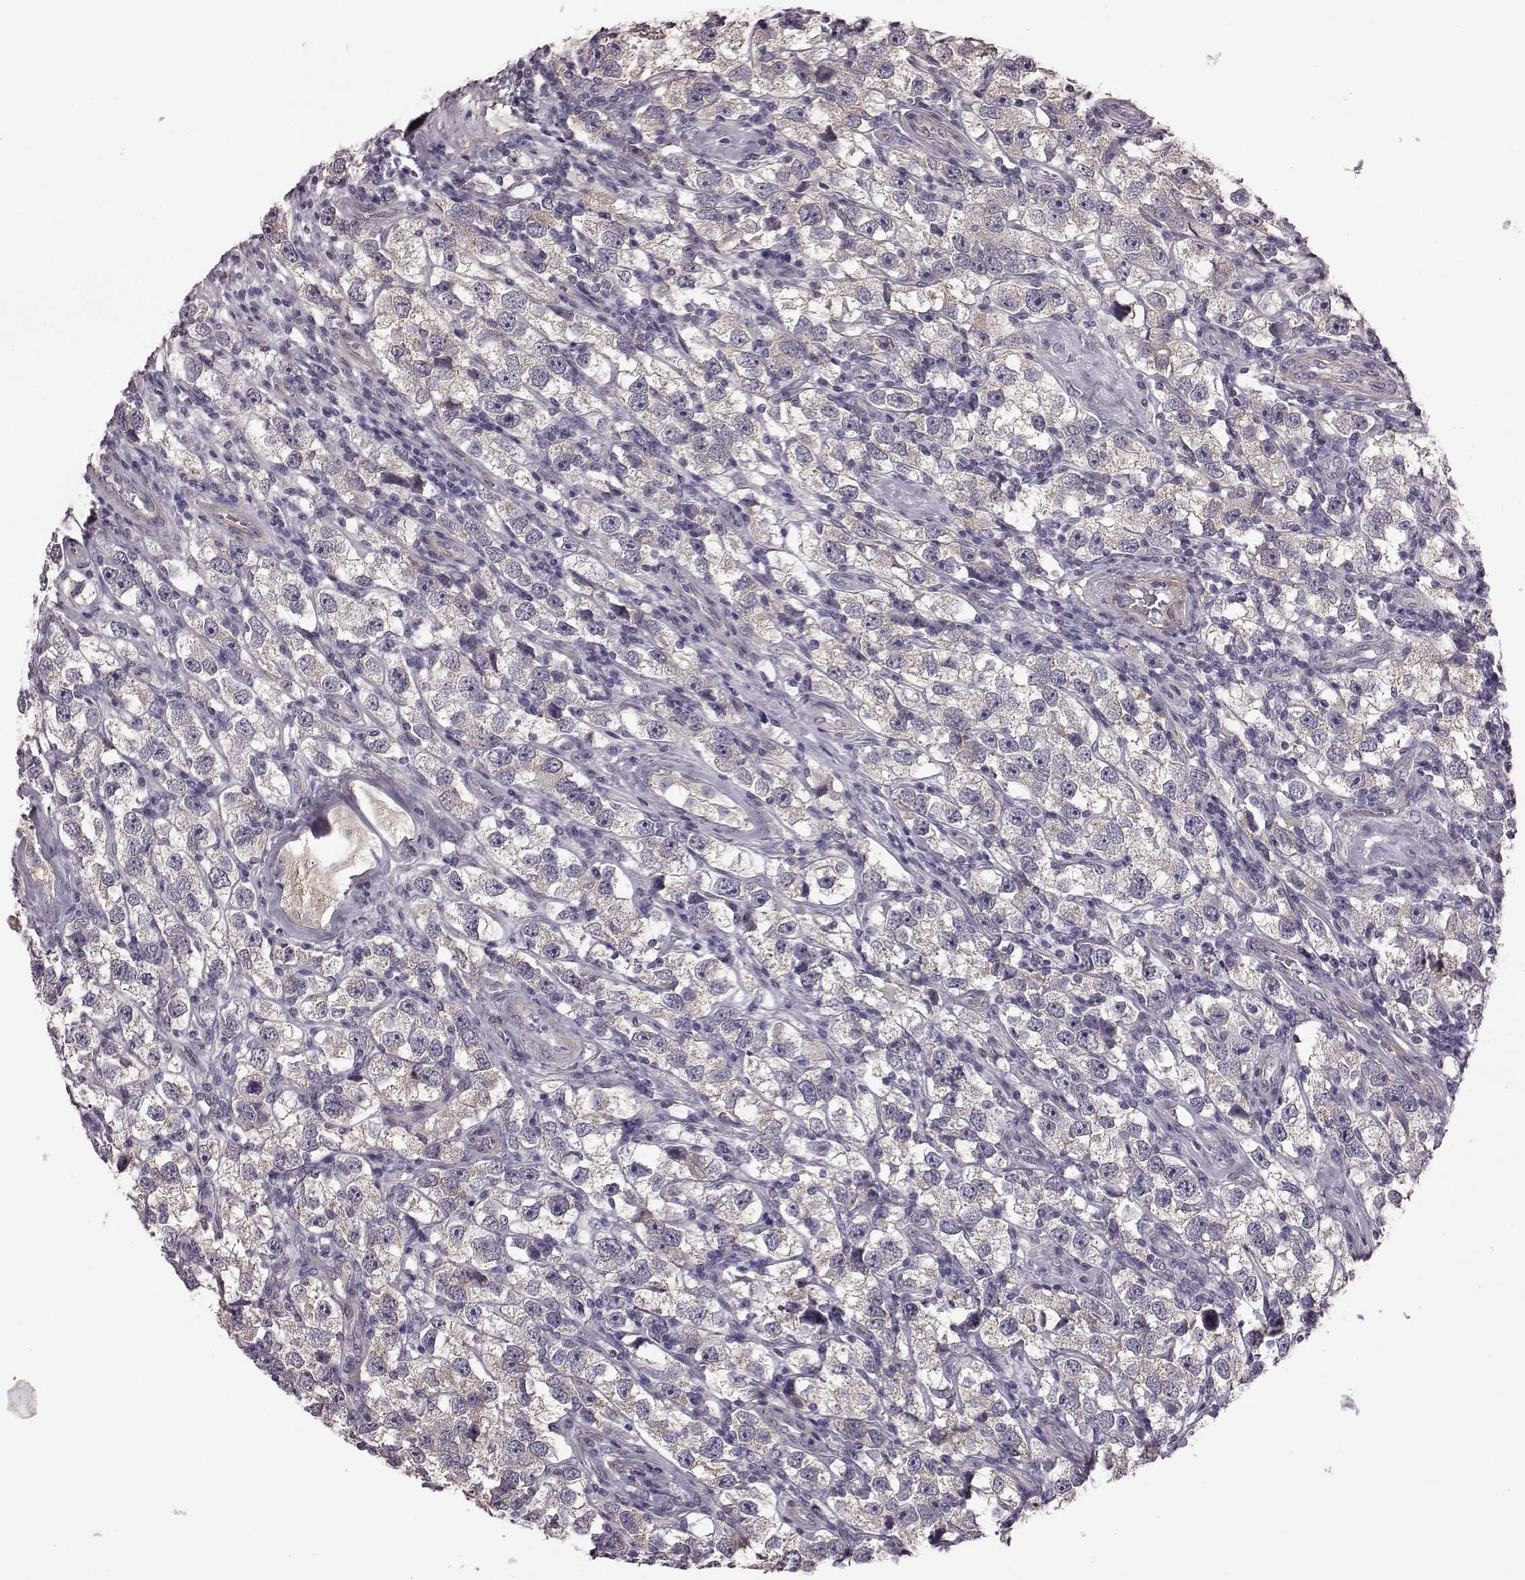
{"staining": {"intensity": "weak", "quantity": "<25%", "location": "cytoplasmic/membranous"}, "tissue": "testis cancer", "cell_type": "Tumor cells", "image_type": "cancer", "snomed": [{"axis": "morphology", "description": "Seminoma, NOS"}, {"axis": "topography", "description": "Testis"}], "caption": "This is a micrograph of IHC staining of testis cancer (seminoma), which shows no staining in tumor cells.", "gene": "GRK1", "patient": {"sex": "male", "age": 26}}